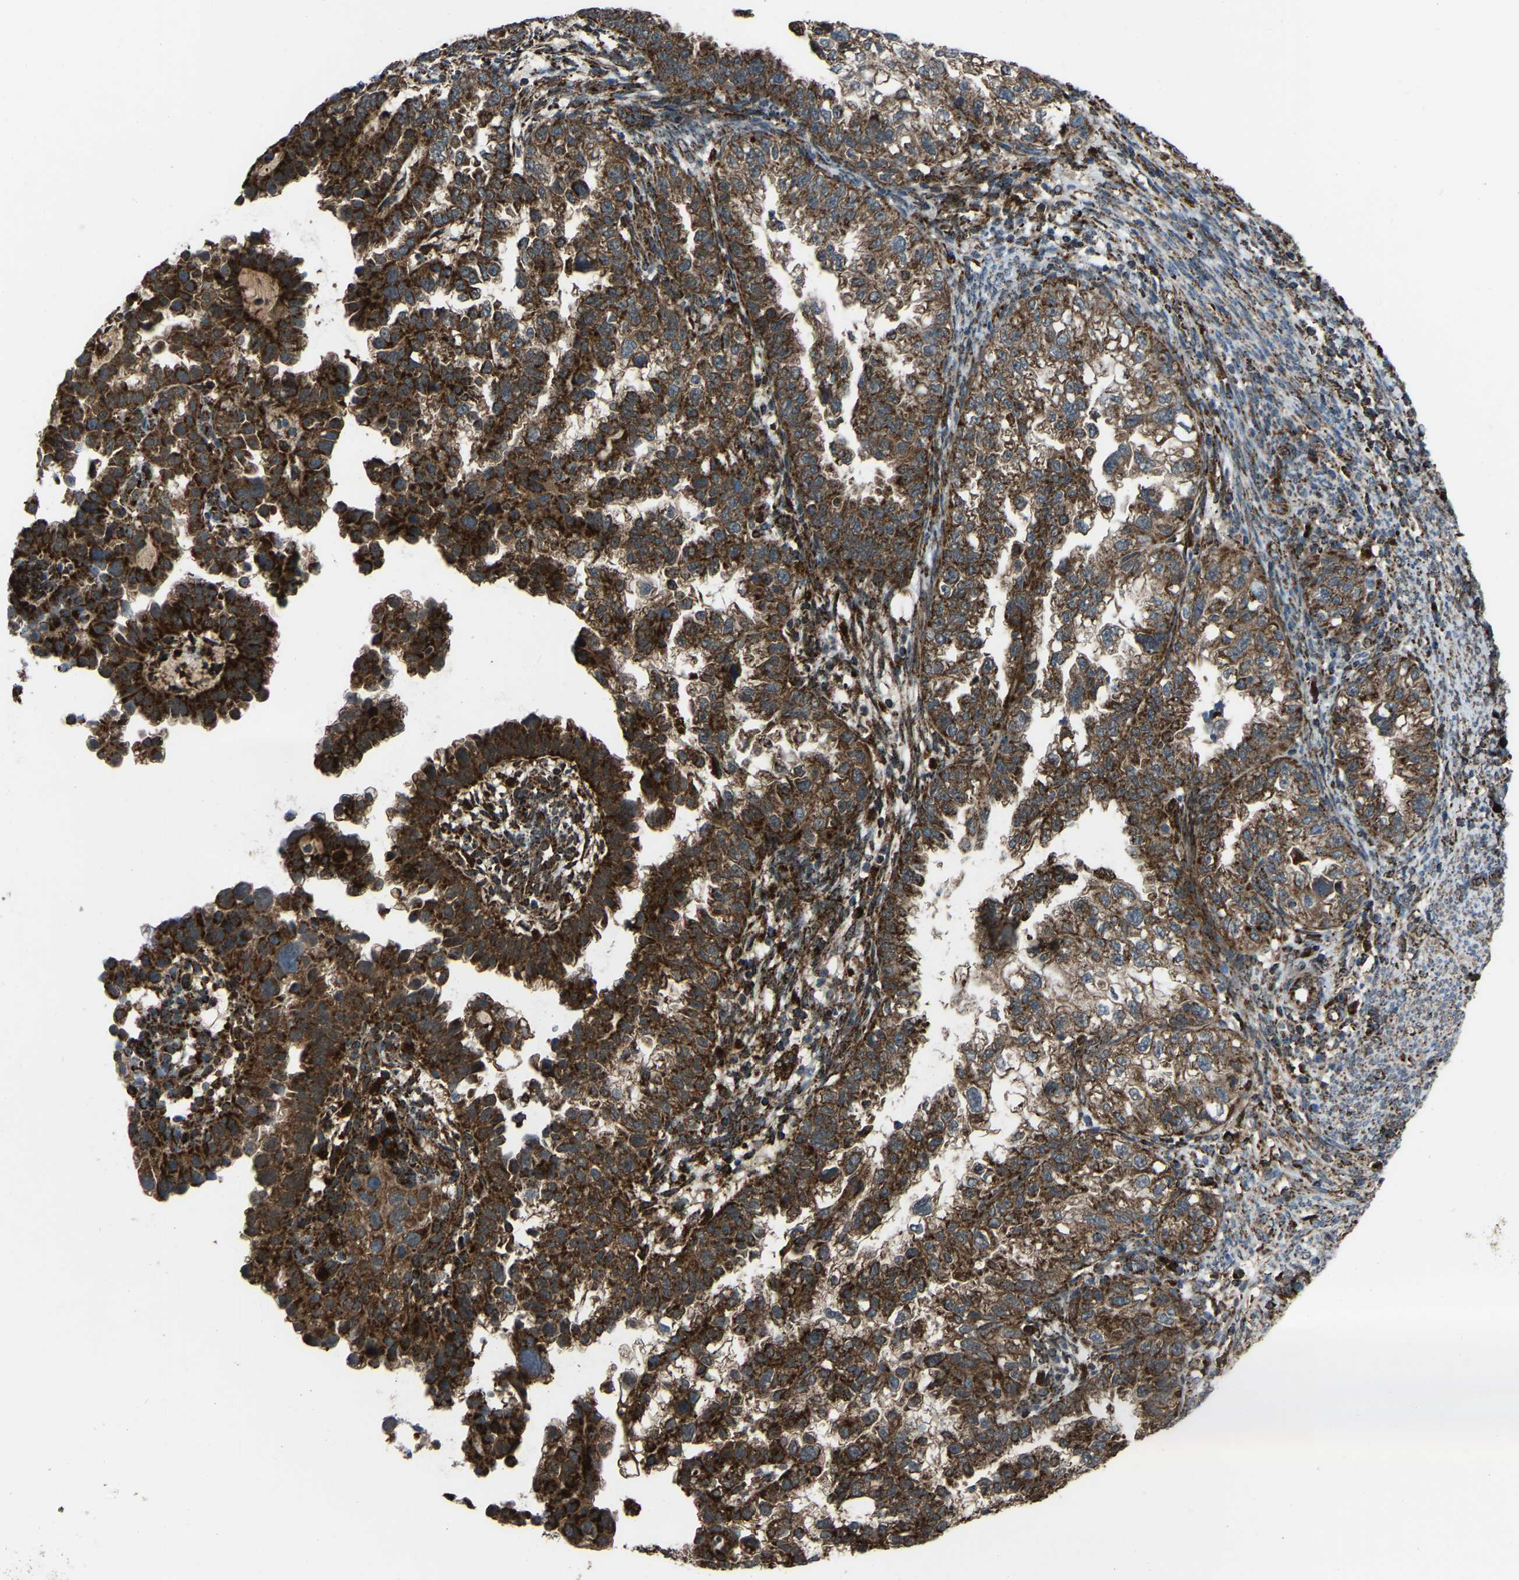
{"staining": {"intensity": "strong", "quantity": ">75%", "location": "cytoplasmic/membranous"}, "tissue": "endometrial cancer", "cell_type": "Tumor cells", "image_type": "cancer", "snomed": [{"axis": "morphology", "description": "Adenocarcinoma, NOS"}, {"axis": "topography", "description": "Endometrium"}], "caption": "A high-resolution histopathology image shows immunohistochemistry staining of endometrial adenocarcinoma, which displays strong cytoplasmic/membranous expression in approximately >75% of tumor cells. (IHC, brightfield microscopy, high magnification).", "gene": "AKR1A1", "patient": {"sex": "female", "age": 85}}